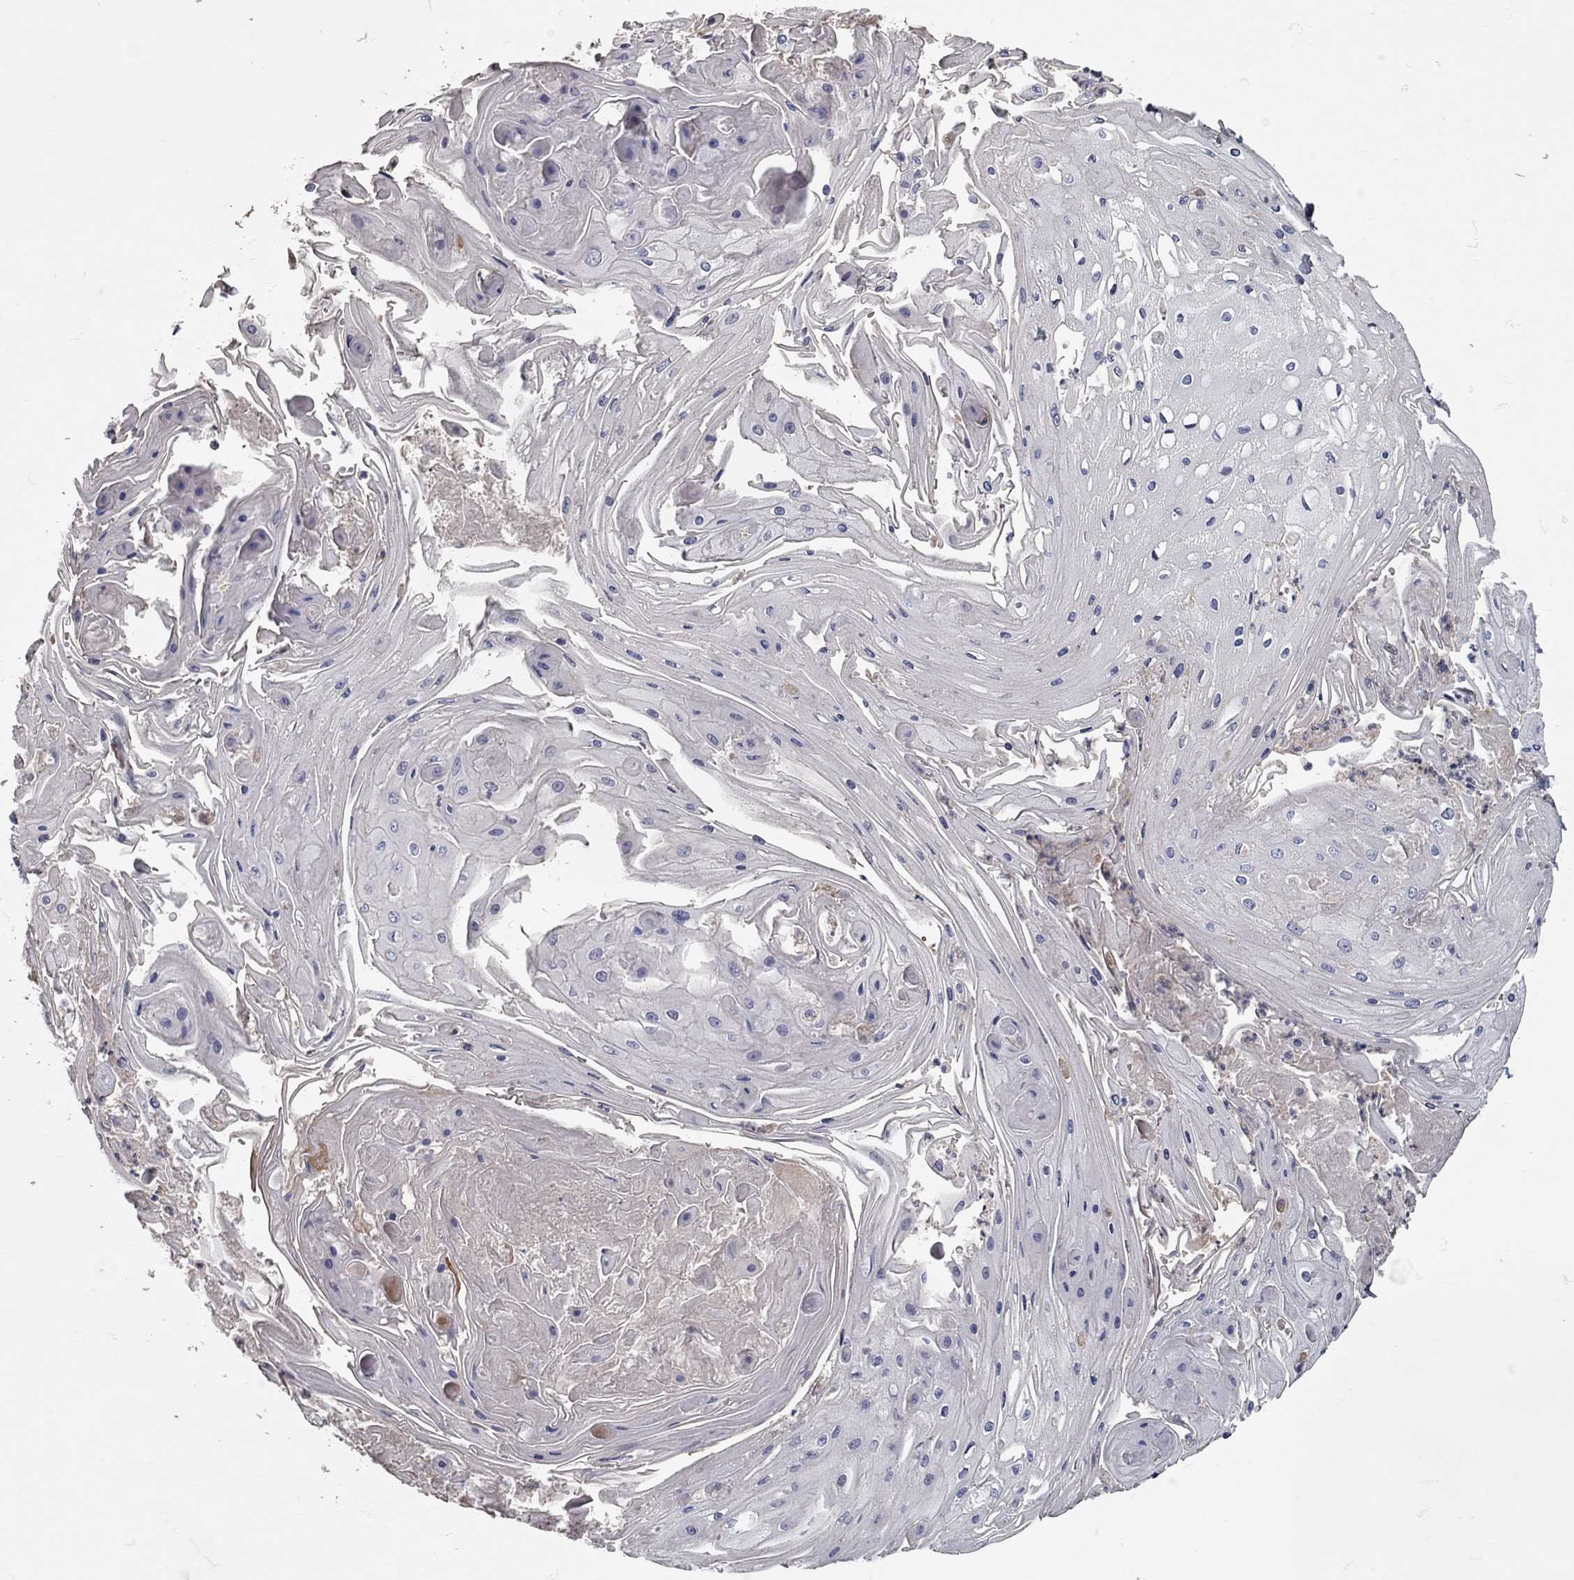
{"staining": {"intensity": "negative", "quantity": "none", "location": "none"}, "tissue": "skin cancer", "cell_type": "Tumor cells", "image_type": "cancer", "snomed": [{"axis": "morphology", "description": "Squamous cell carcinoma, NOS"}, {"axis": "topography", "description": "Skin"}], "caption": "Tumor cells are negative for brown protein staining in squamous cell carcinoma (skin).", "gene": "XAGE2", "patient": {"sex": "male", "age": 70}}